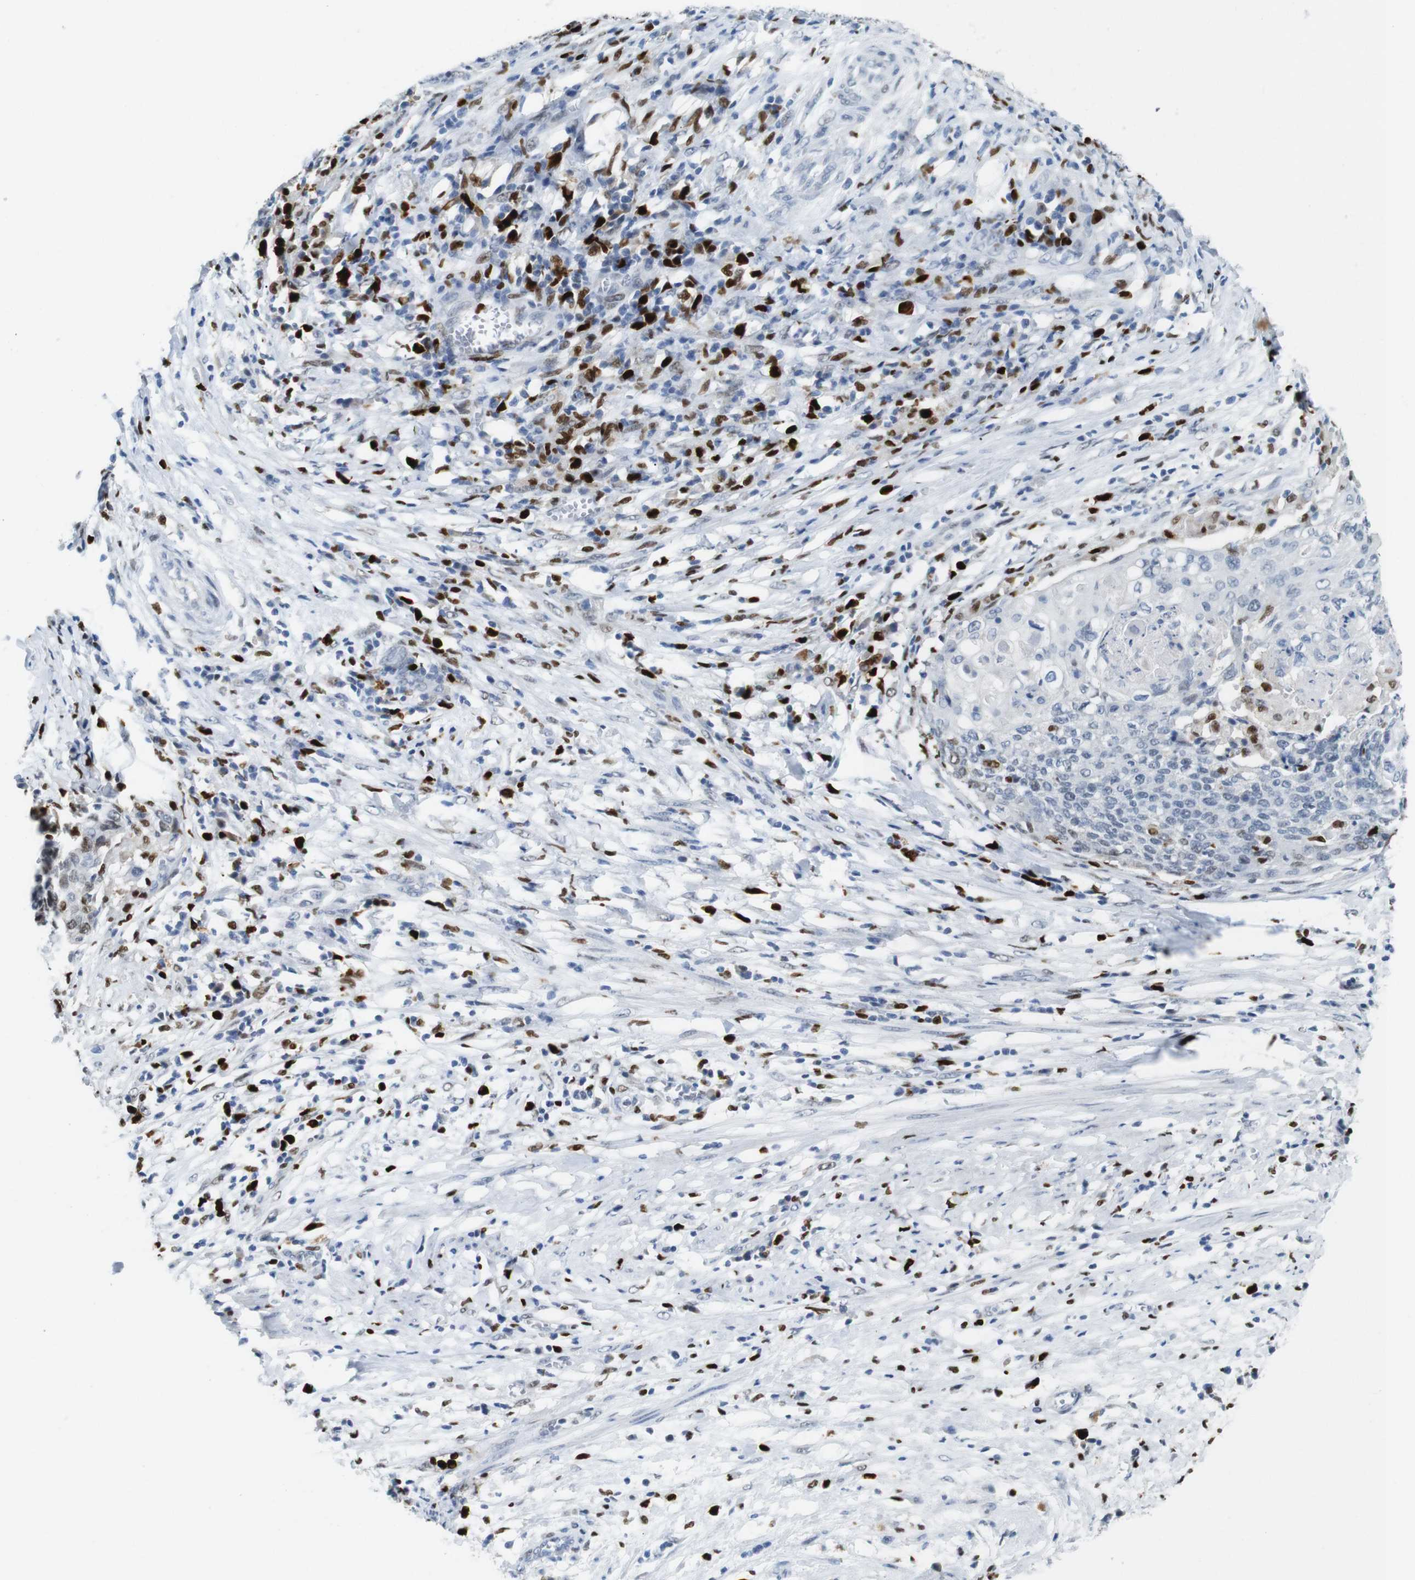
{"staining": {"intensity": "negative", "quantity": "none", "location": "none"}, "tissue": "cervical cancer", "cell_type": "Tumor cells", "image_type": "cancer", "snomed": [{"axis": "morphology", "description": "Squamous cell carcinoma, NOS"}, {"axis": "topography", "description": "Cervix"}], "caption": "Immunohistochemistry photomicrograph of human cervical cancer stained for a protein (brown), which demonstrates no staining in tumor cells. Brightfield microscopy of IHC stained with DAB (3,3'-diaminobenzidine) (brown) and hematoxylin (blue), captured at high magnification.", "gene": "IRF8", "patient": {"sex": "female", "age": 39}}